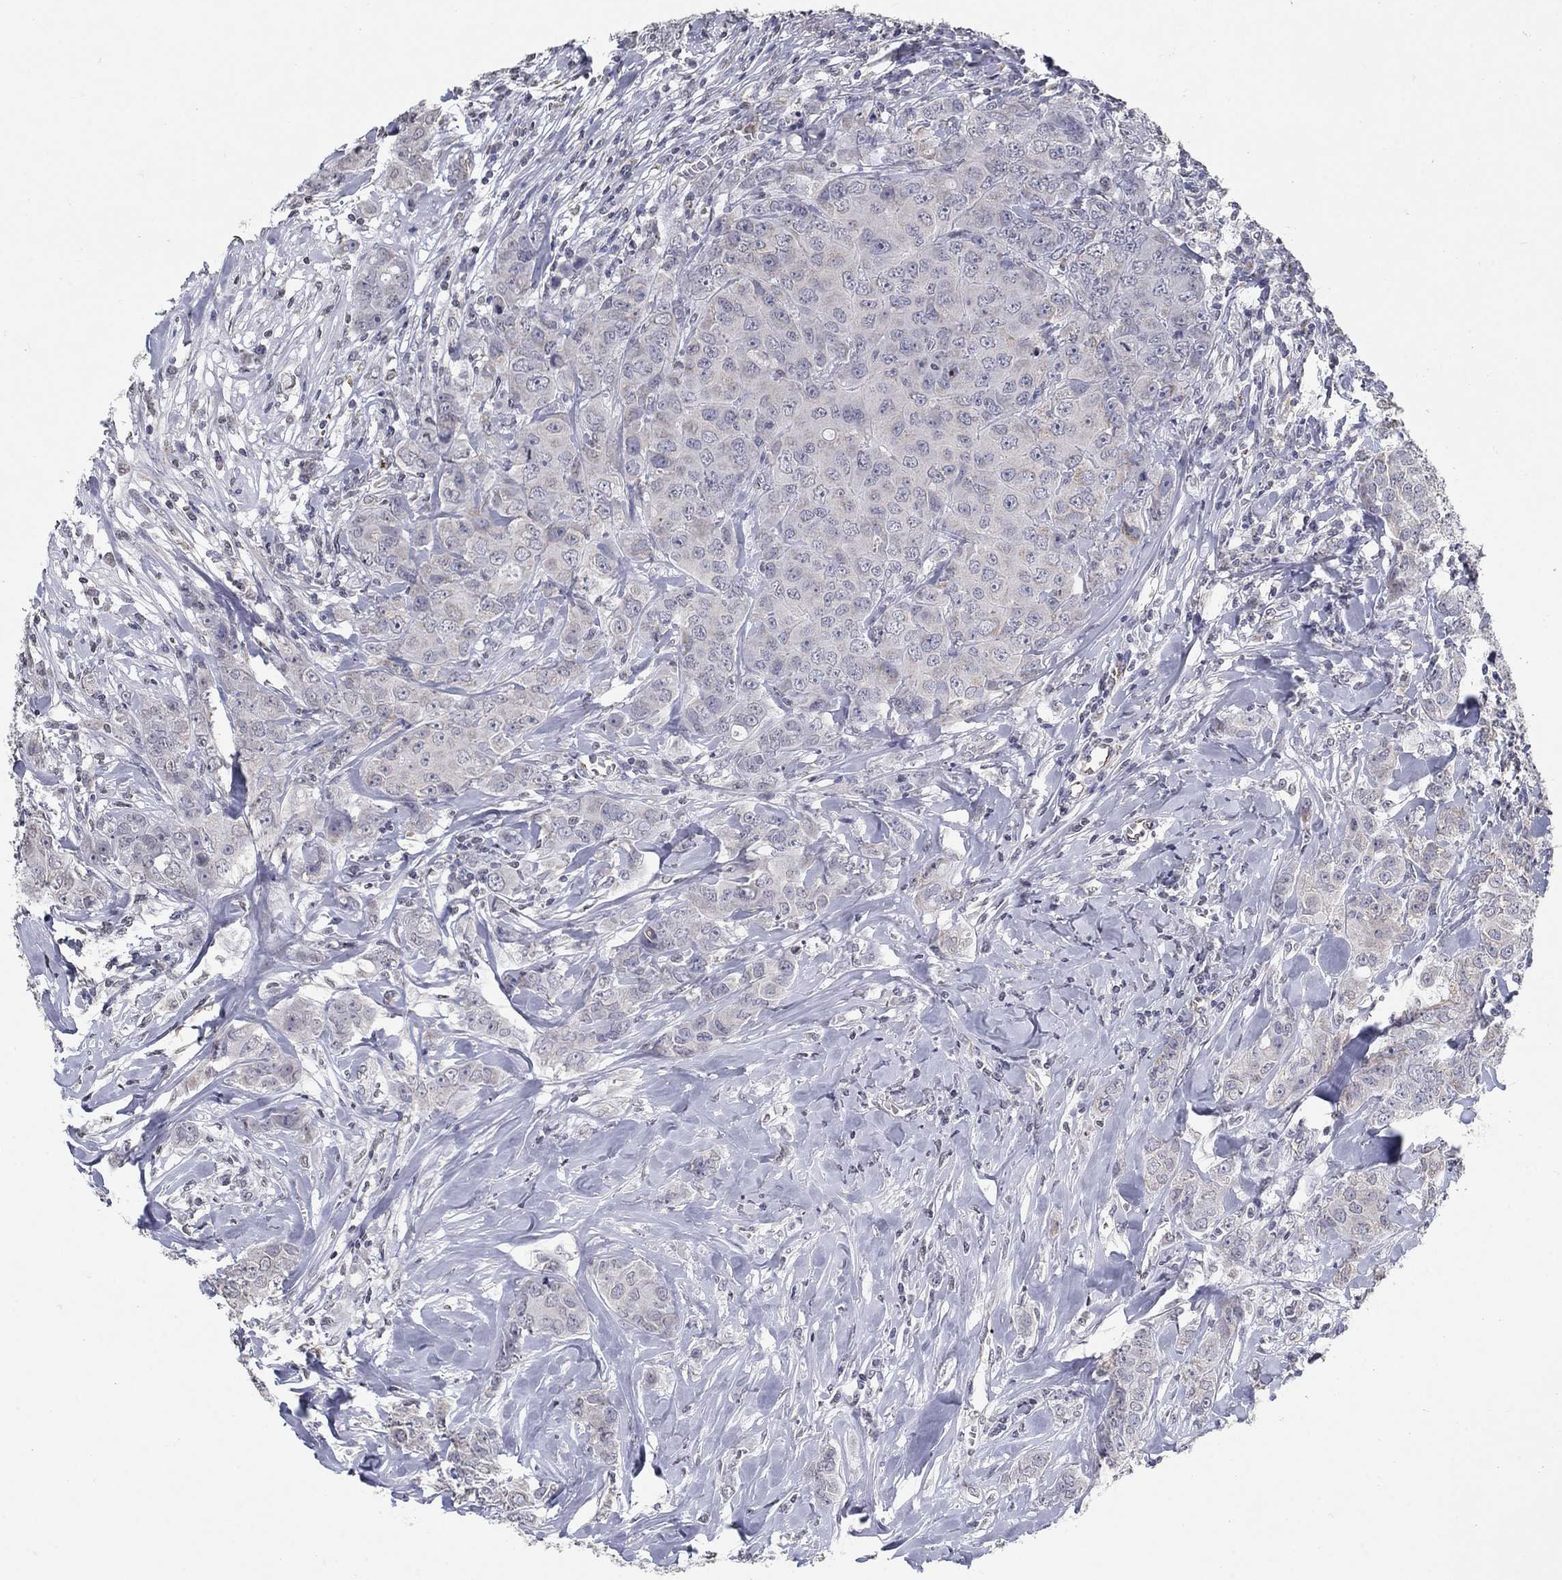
{"staining": {"intensity": "negative", "quantity": "none", "location": "none"}, "tissue": "breast cancer", "cell_type": "Tumor cells", "image_type": "cancer", "snomed": [{"axis": "morphology", "description": "Duct carcinoma"}, {"axis": "topography", "description": "Breast"}], "caption": "Immunohistochemistry image of human breast cancer stained for a protein (brown), which exhibits no positivity in tumor cells.", "gene": "TINAG", "patient": {"sex": "female", "age": 43}}